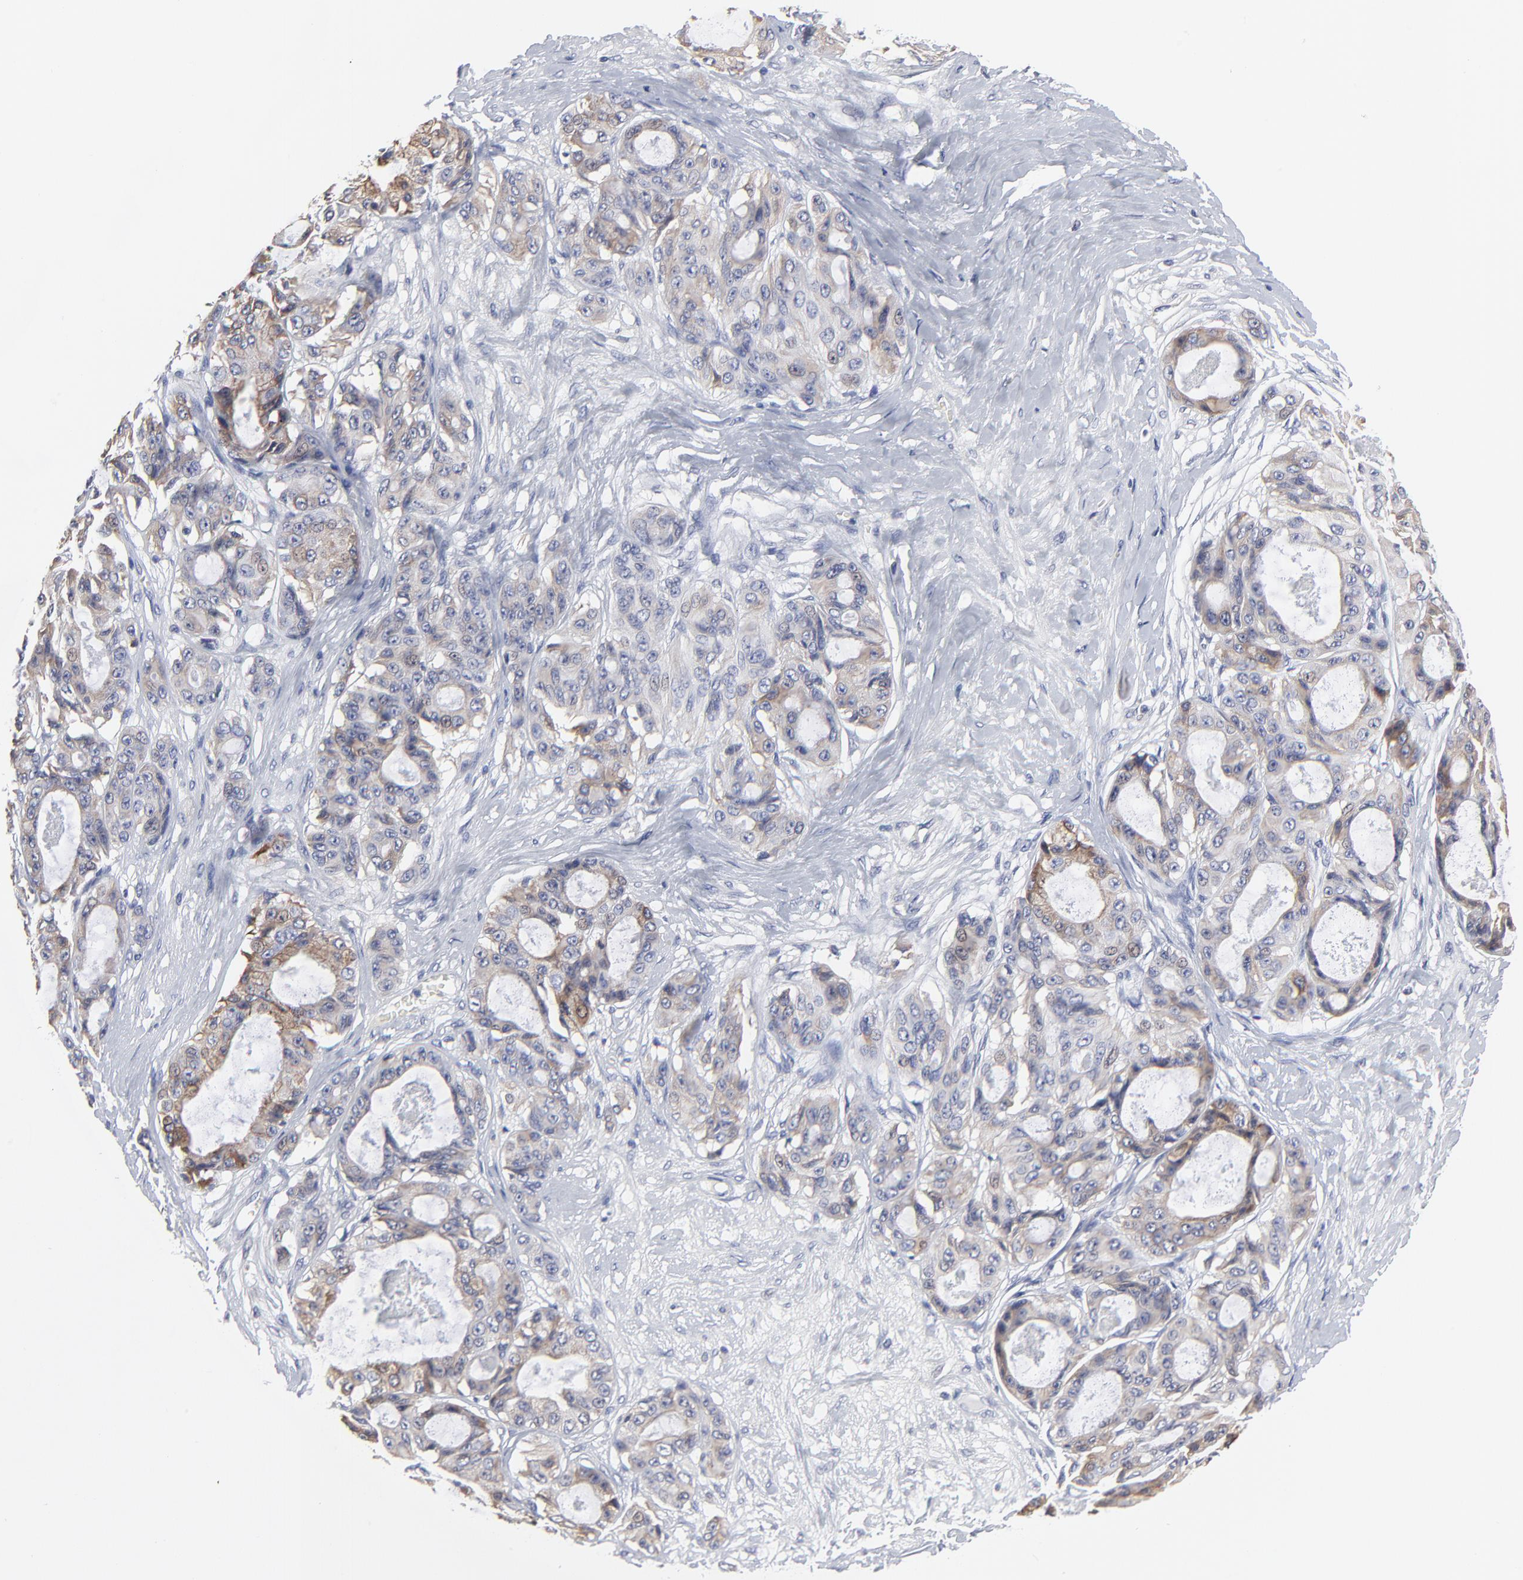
{"staining": {"intensity": "moderate", "quantity": ">75%", "location": "cytoplasmic/membranous"}, "tissue": "ovarian cancer", "cell_type": "Tumor cells", "image_type": "cancer", "snomed": [{"axis": "morphology", "description": "Carcinoma, endometroid"}, {"axis": "topography", "description": "Ovary"}], "caption": "IHC (DAB (3,3'-diaminobenzidine)) staining of human ovarian cancer (endometroid carcinoma) demonstrates moderate cytoplasmic/membranous protein positivity in approximately >75% of tumor cells.", "gene": "TRIM22", "patient": {"sex": "female", "age": 61}}